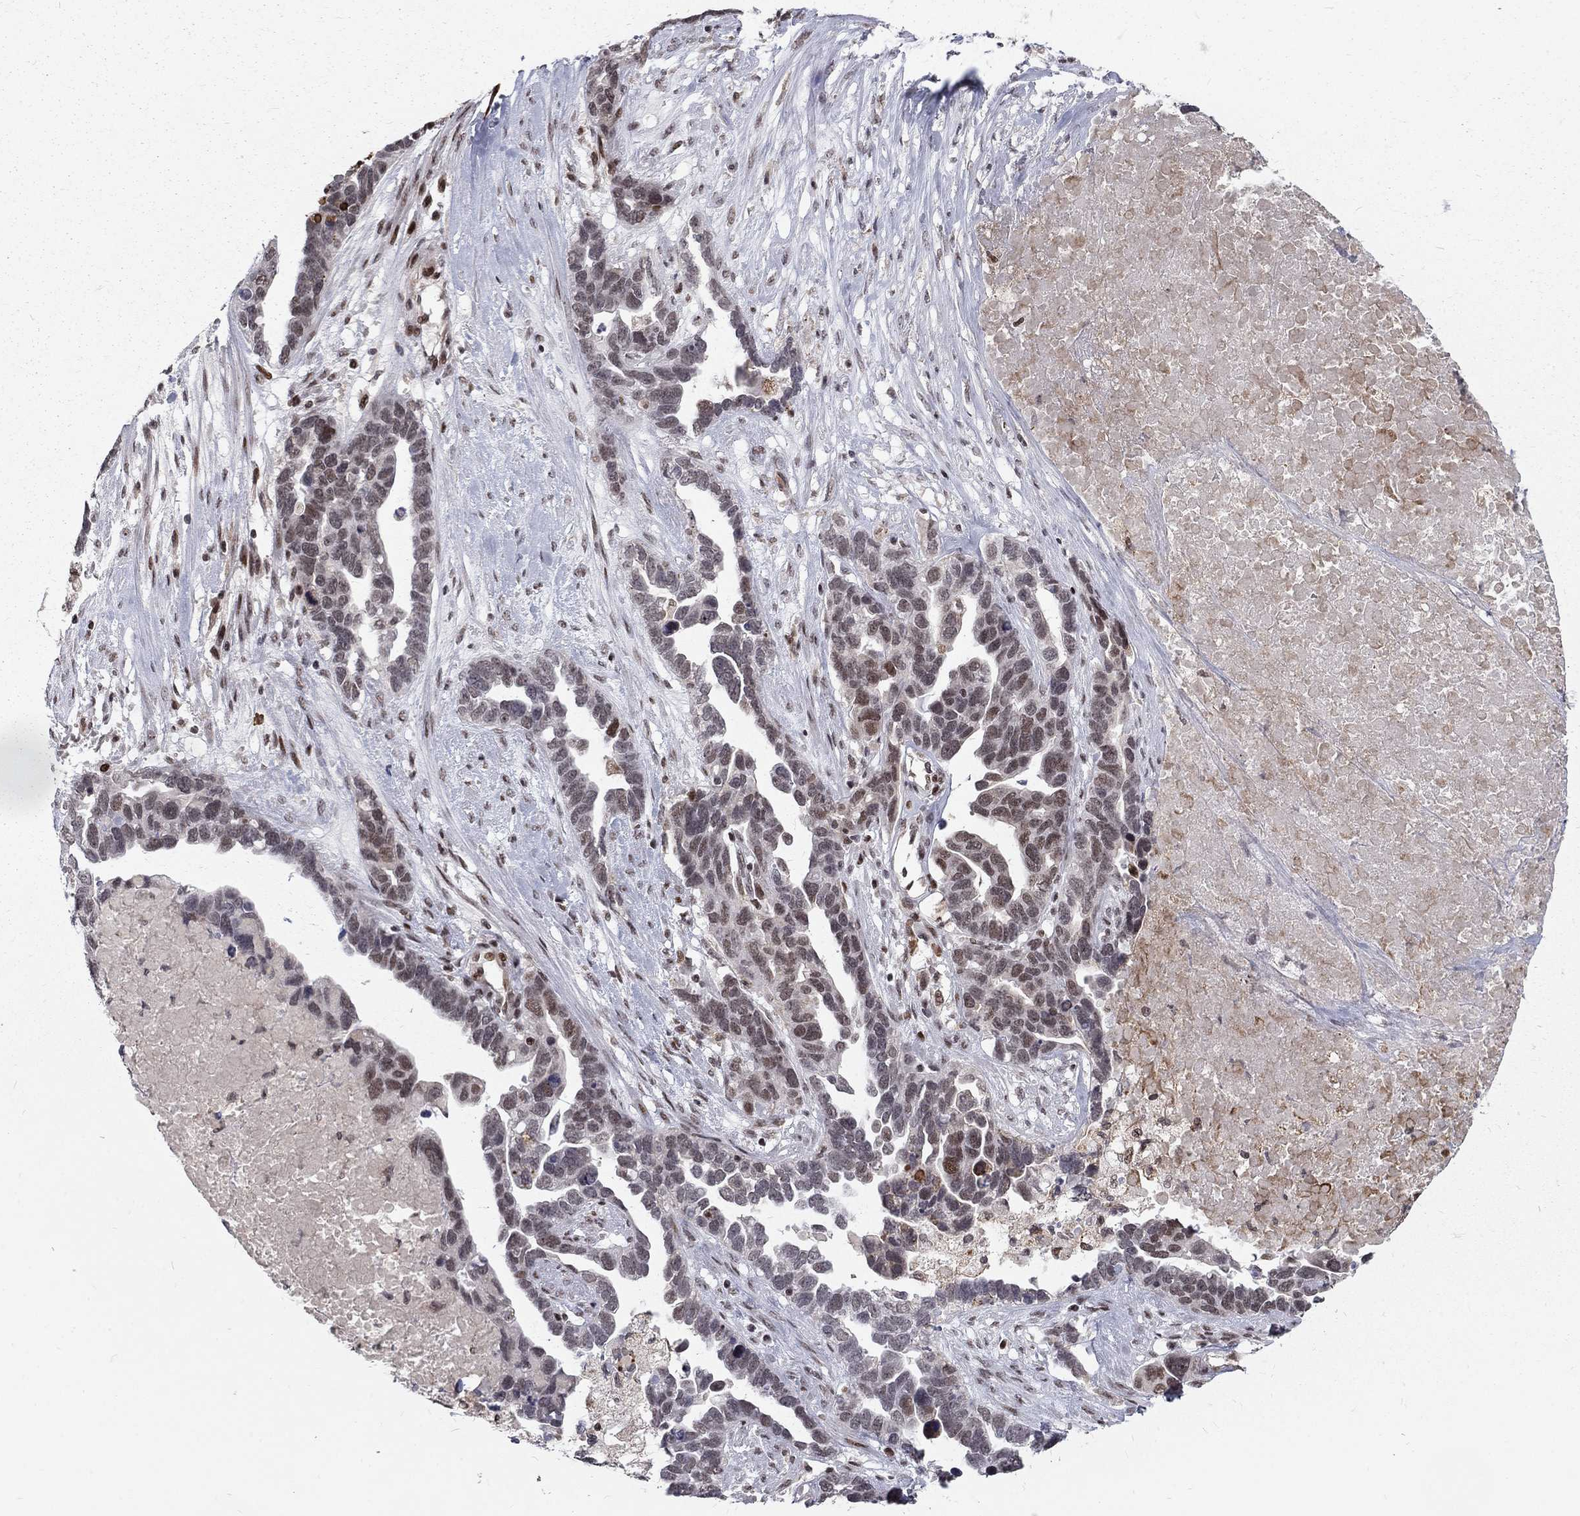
{"staining": {"intensity": "moderate", "quantity": "<25%", "location": "nuclear"}, "tissue": "ovarian cancer", "cell_type": "Tumor cells", "image_type": "cancer", "snomed": [{"axis": "morphology", "description": "Cystadenocarcinoma, serous, NOS"}, {"axis": "topography", "description": "Ovary"}], "caption": "About <25% of tumor cells in human ovarian serous cystadenocarcinoma show moderate nuclear protein staining as visualized by brown immunohistochemical staining.", "gene": "TCEAL1", "patient": {"sex": "female", "age": 54}}